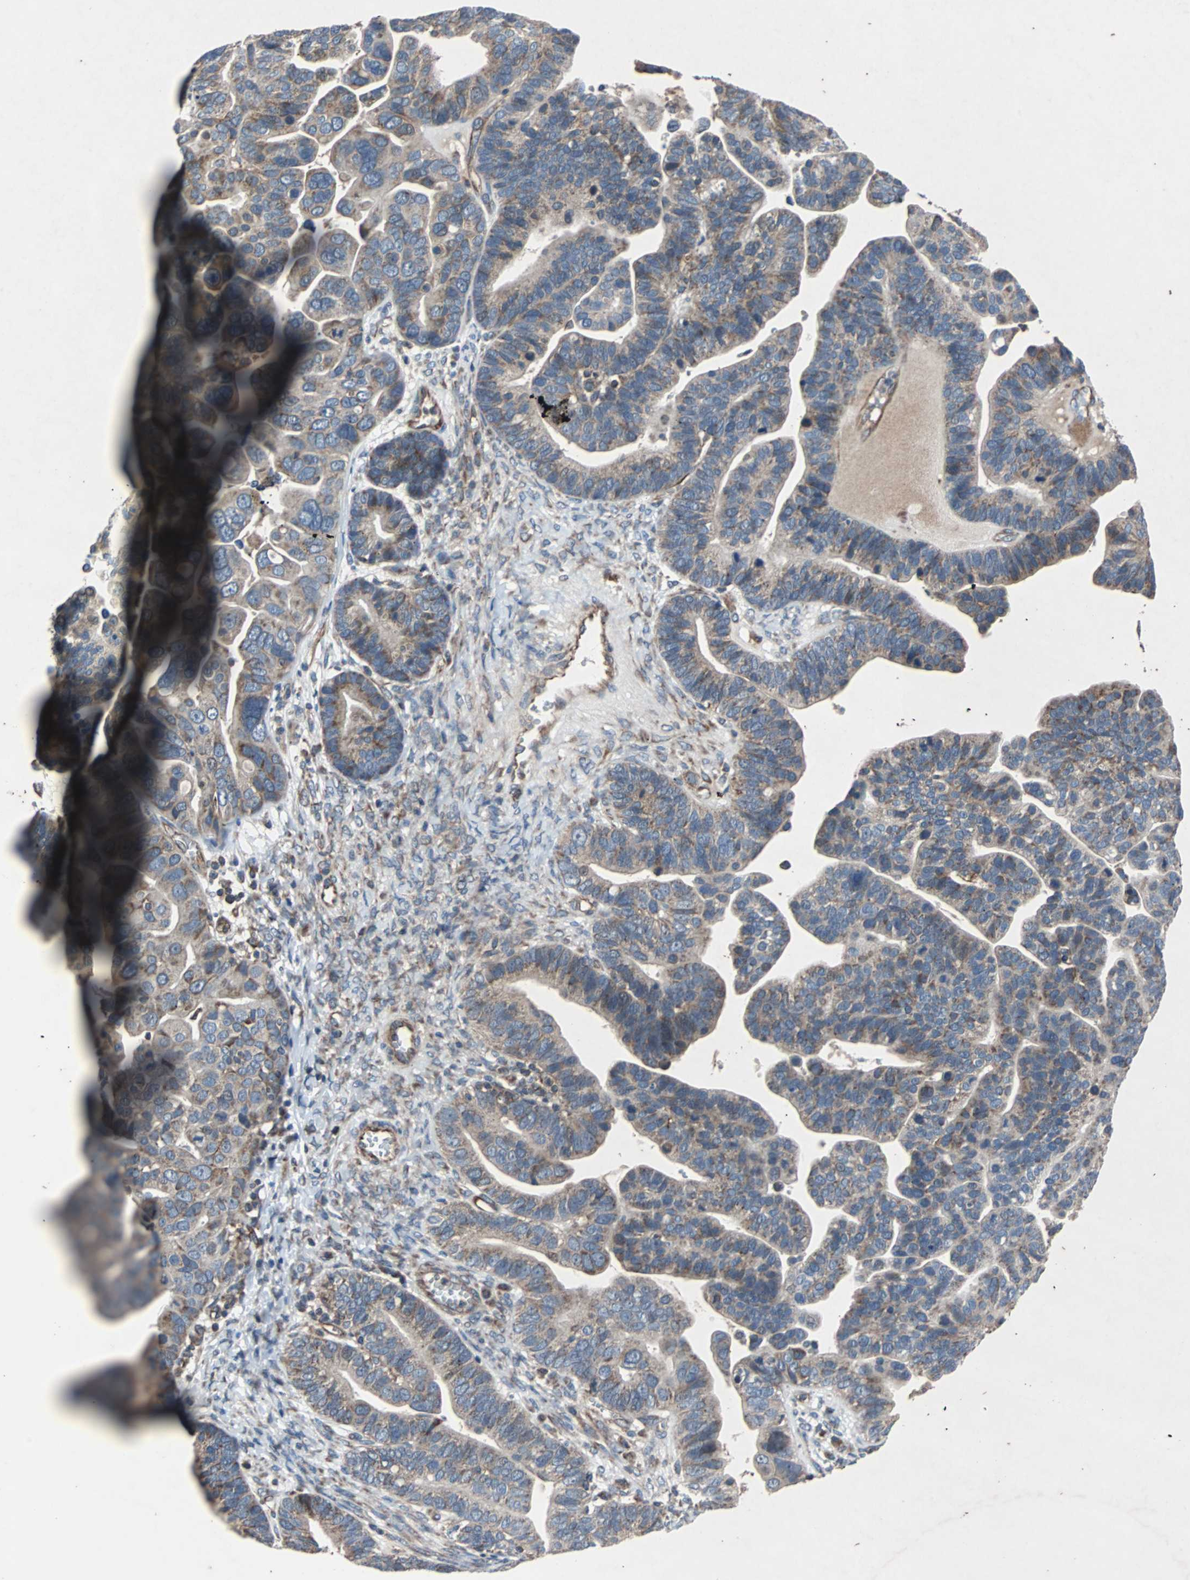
{"staining": {"intensity": "weak", "quantity": ">75%", "location": "cytoplasmic/membranous"}, "tissue": "ovarian cancer", "cell_type": "Tumor cells", "image_type": "cancer", "snomed": [{"axis": "morphology", "description": "Cystadenocarcinoma, serous, NOS"}, {"axis": "topography", "description": "Ovary"}], "caption": "Ovarian cancer (serous cystadenocarcinoma) was stained to show a protein in brown. There is low levels of weak cytoplasmic/membranous positivity in approximately >75% of tumor cells.", "gene": "ACTR3", "patient": {"sex": "female", "age": 56}}